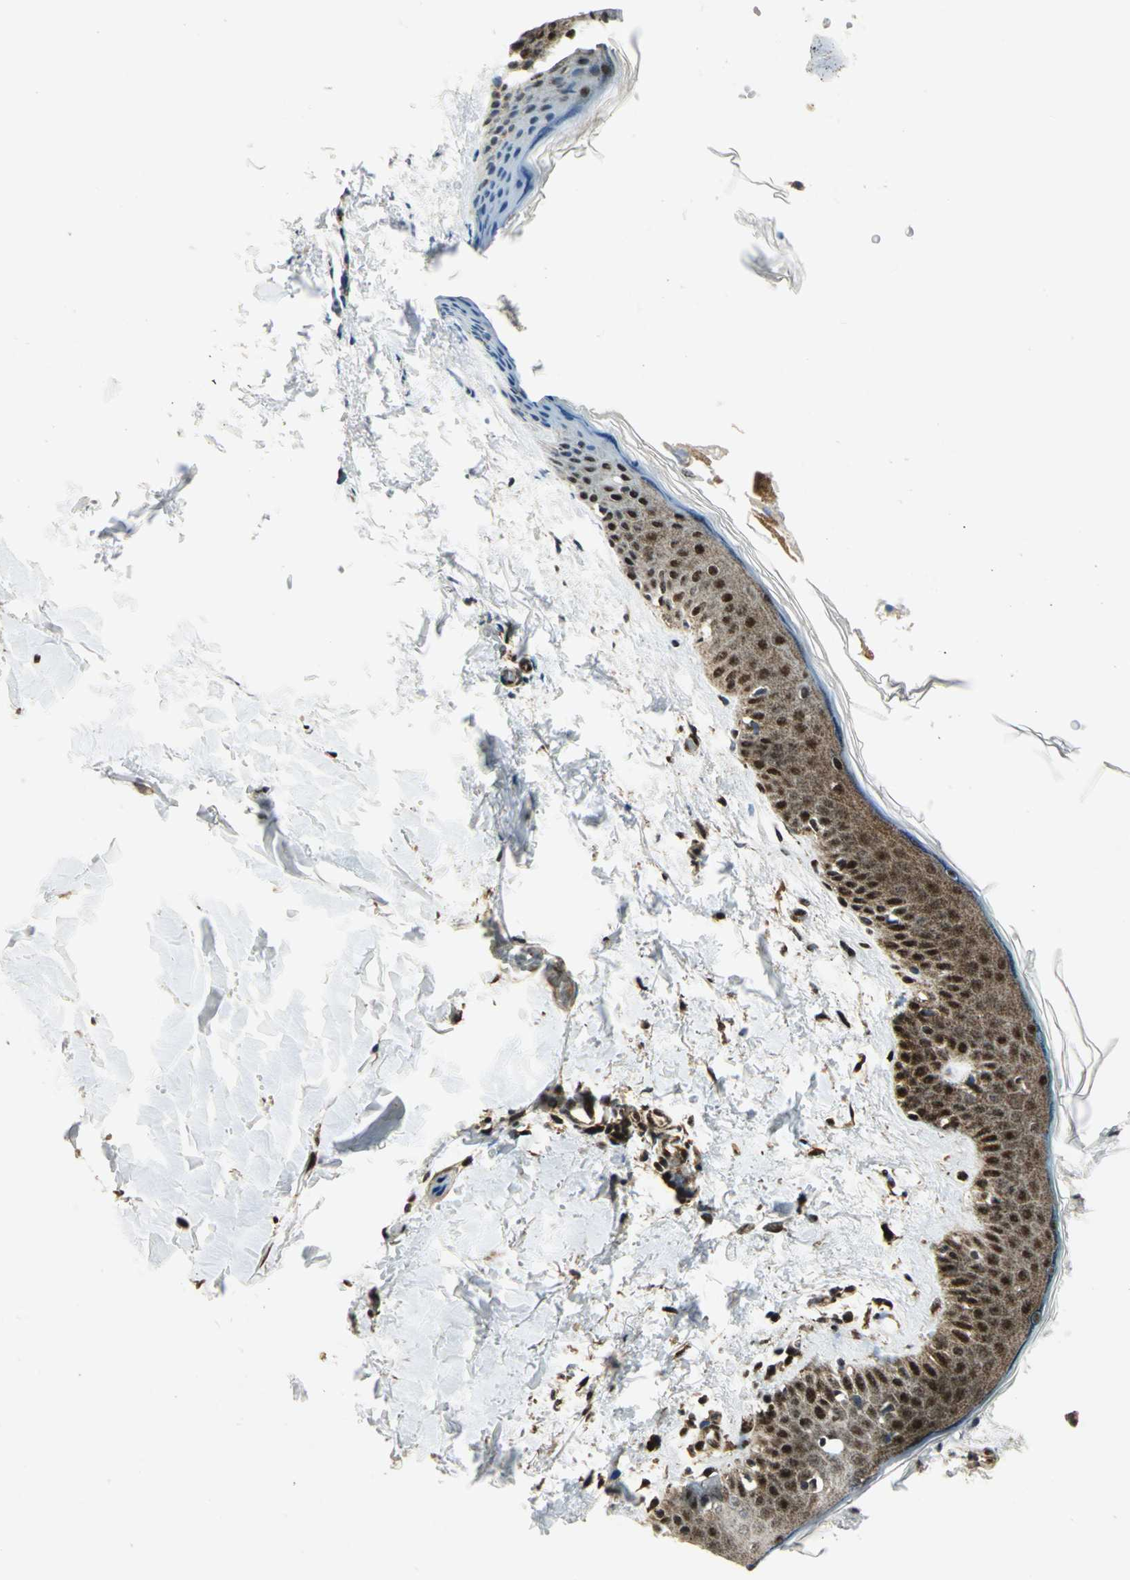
{"staining": {"intensity": "strong", "quantity": ">75%", "location": "cytoplasmic/membranous,nuclear"}, "tissue": "skin", "cell_type": "Fibroblasts", "image_type": "normal", "snomed": [{"axis": "morphology", "description": "Normal tissue, NOS"}, {"axis": "topography", "description": "Skin"}], "caption": "High-power microscopy captured an IHC micrograph of unremarkable skin, revealing strong cytoplasmic/membranous,nuclear staining in about >75% of fibroblasts. The staining was performed using DAB (3,3'-diaminobenzidine) to visualize the protein expression in brown, while the nuclei were stained in blue with hematoxylin (Magnification: 20x).", "gene": "COPS5", "patient": {"sex": "female", "age": 56}}